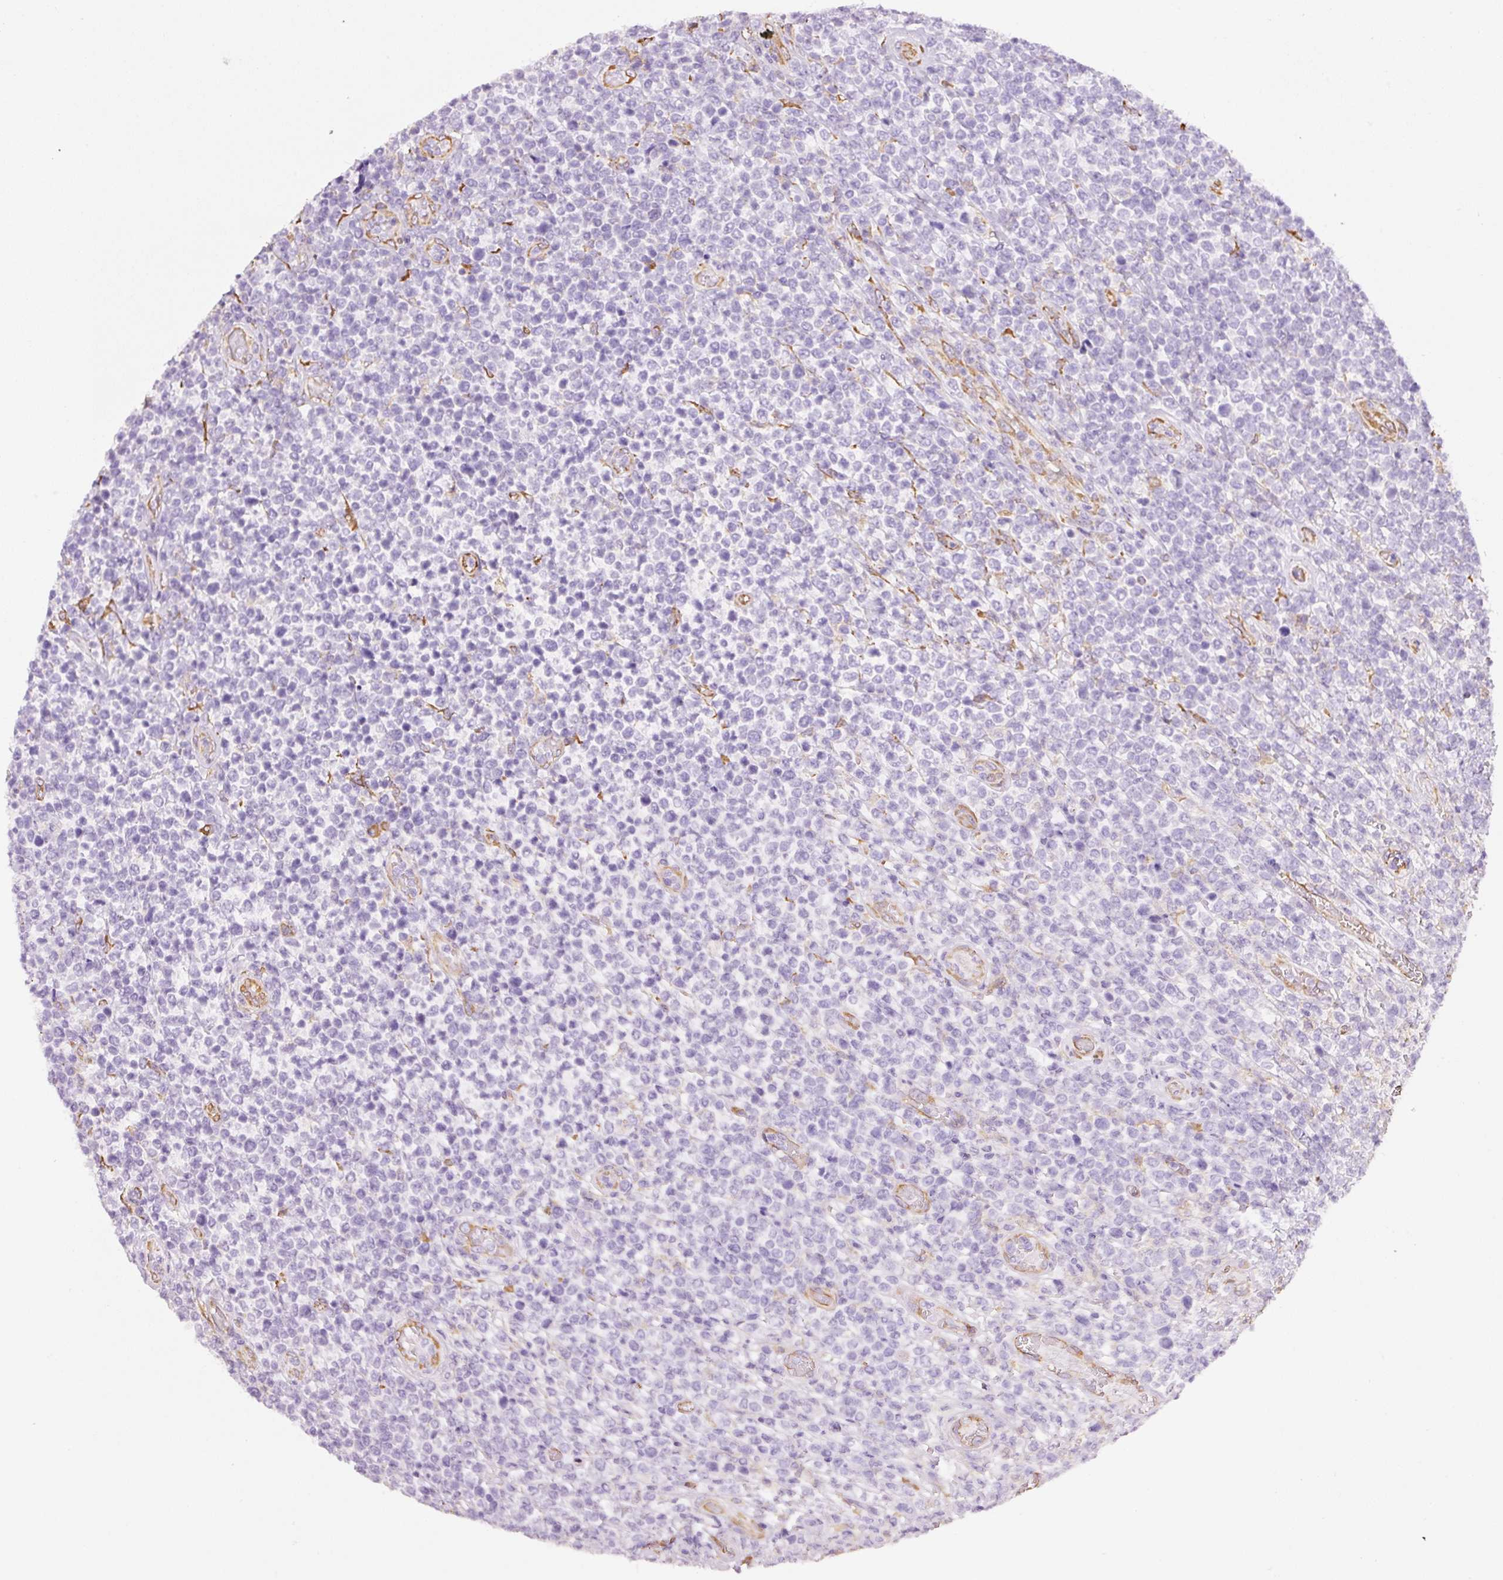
{"staining": {"intensity": "negative", "quantity": "none", "location": "none"}, "tissue": "lymphoma", "cell_type": "Tumor cells", "image_type": "cancer", "snomed": [{"axis": "morphology", "description": "Malignant lymphoma, non-Hodgkin's type, High grade"}, {"axis": "topography", "description": "Soft tissue"}], "caption": "The immunohistochemistry photomicrograph has no significant expression in tumor cells of lymphoma tissue.", "gene": "GCG", "patient": {"sex": "female", "age": 56}}